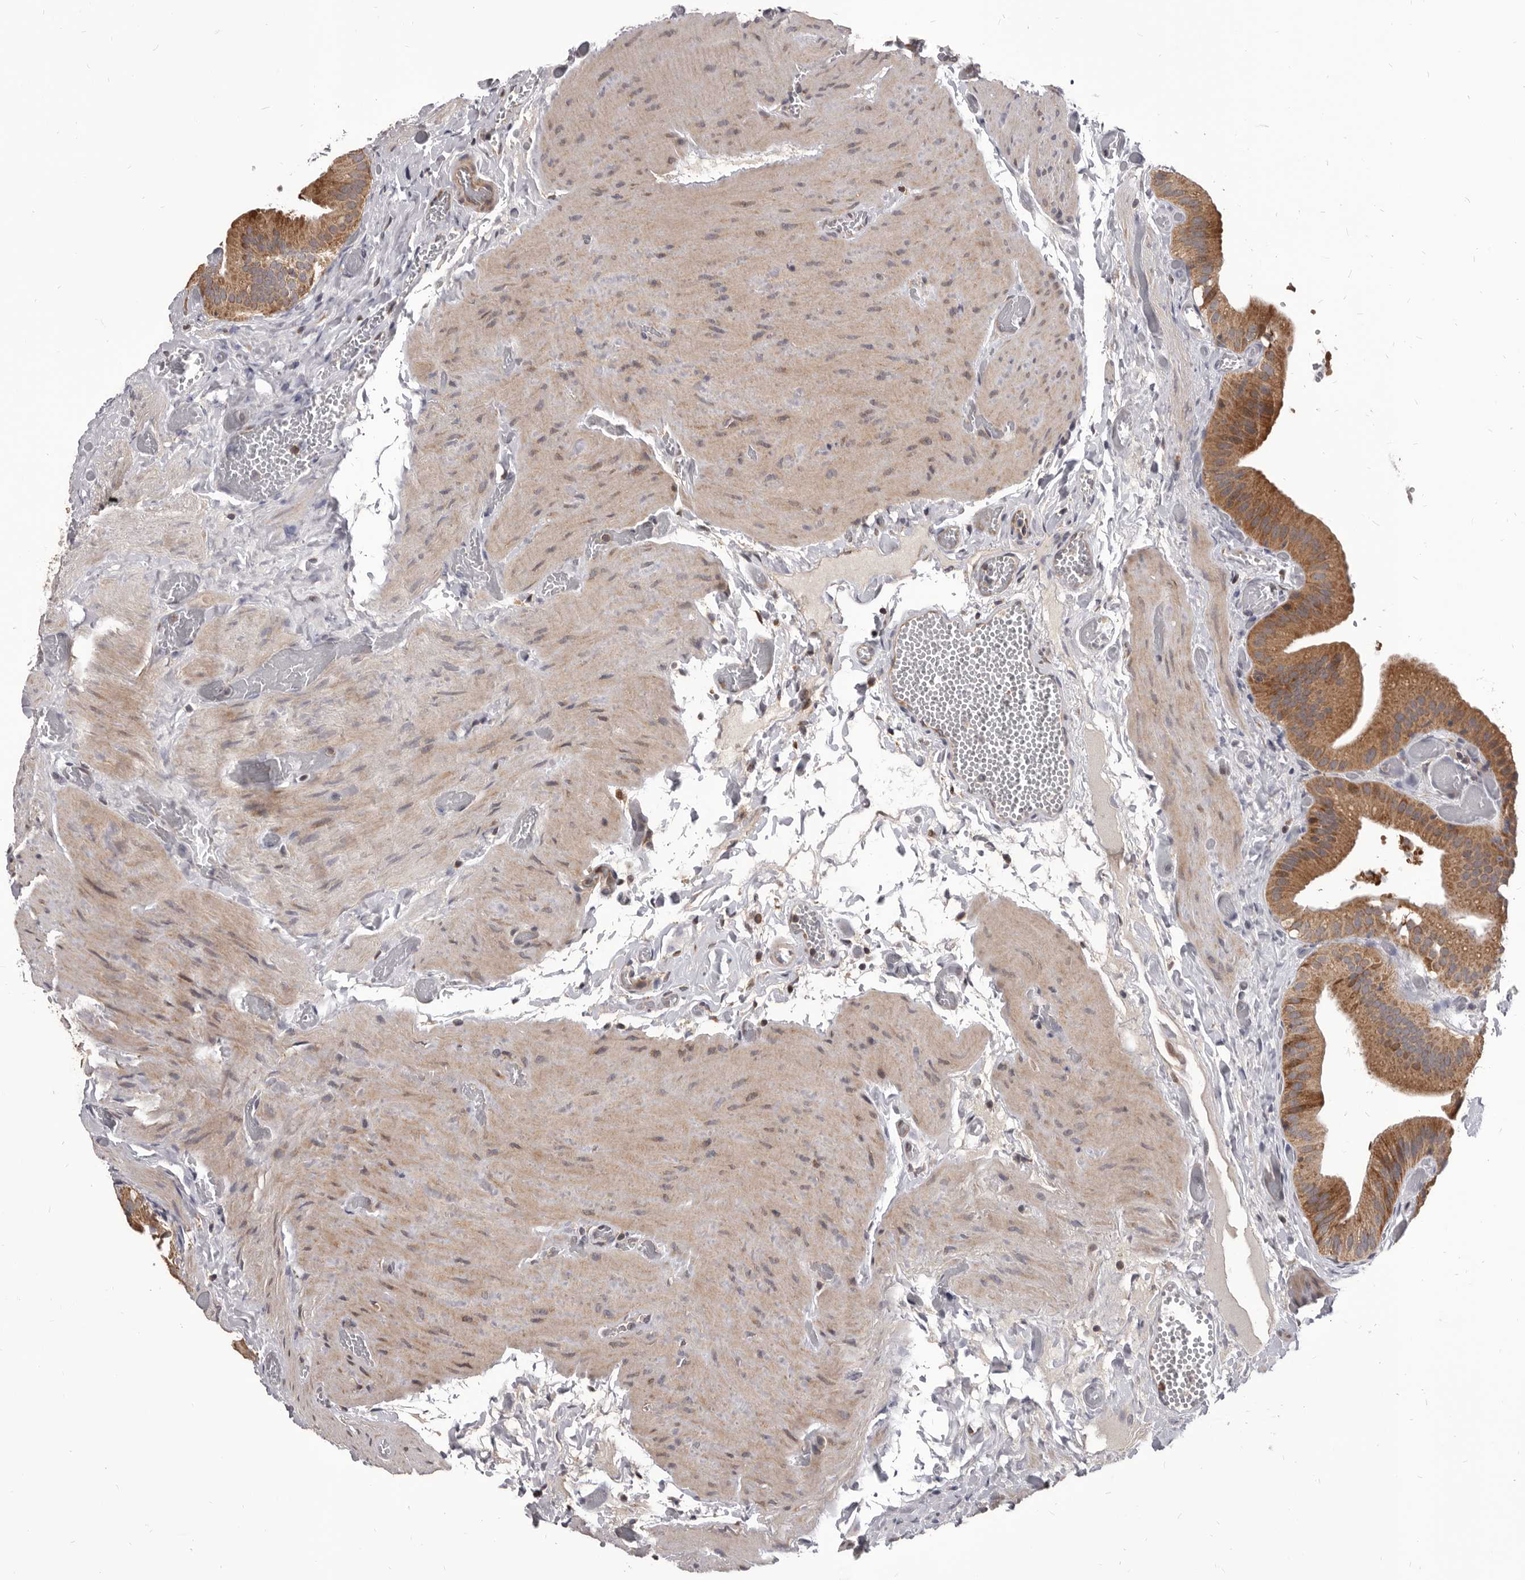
{"staining": {"intensity": "moderate", "quantity": ">75%", "location": "cytoplasmic/membranous"}, "tissue": "gallbladder", "cell_type": "Glandular cells", "image_type": "normal", "snomed": [{"axis": "morphology", "description": "Normal tissue, NOS"}, {"axis": "topography", "description": "Gallbladder"}], "caption": "High-magnification brightfield microscopy of unremarkable gallbladder stained with DAB (brown) and counterstained with hematoxylin (blue). glandular cells exhibit moderate cytoplasmic/membranous positivity is identified in approximately>75% of cells.", "gene": "MAP3K14", "patient": {"sex": "female", "age": 64}}